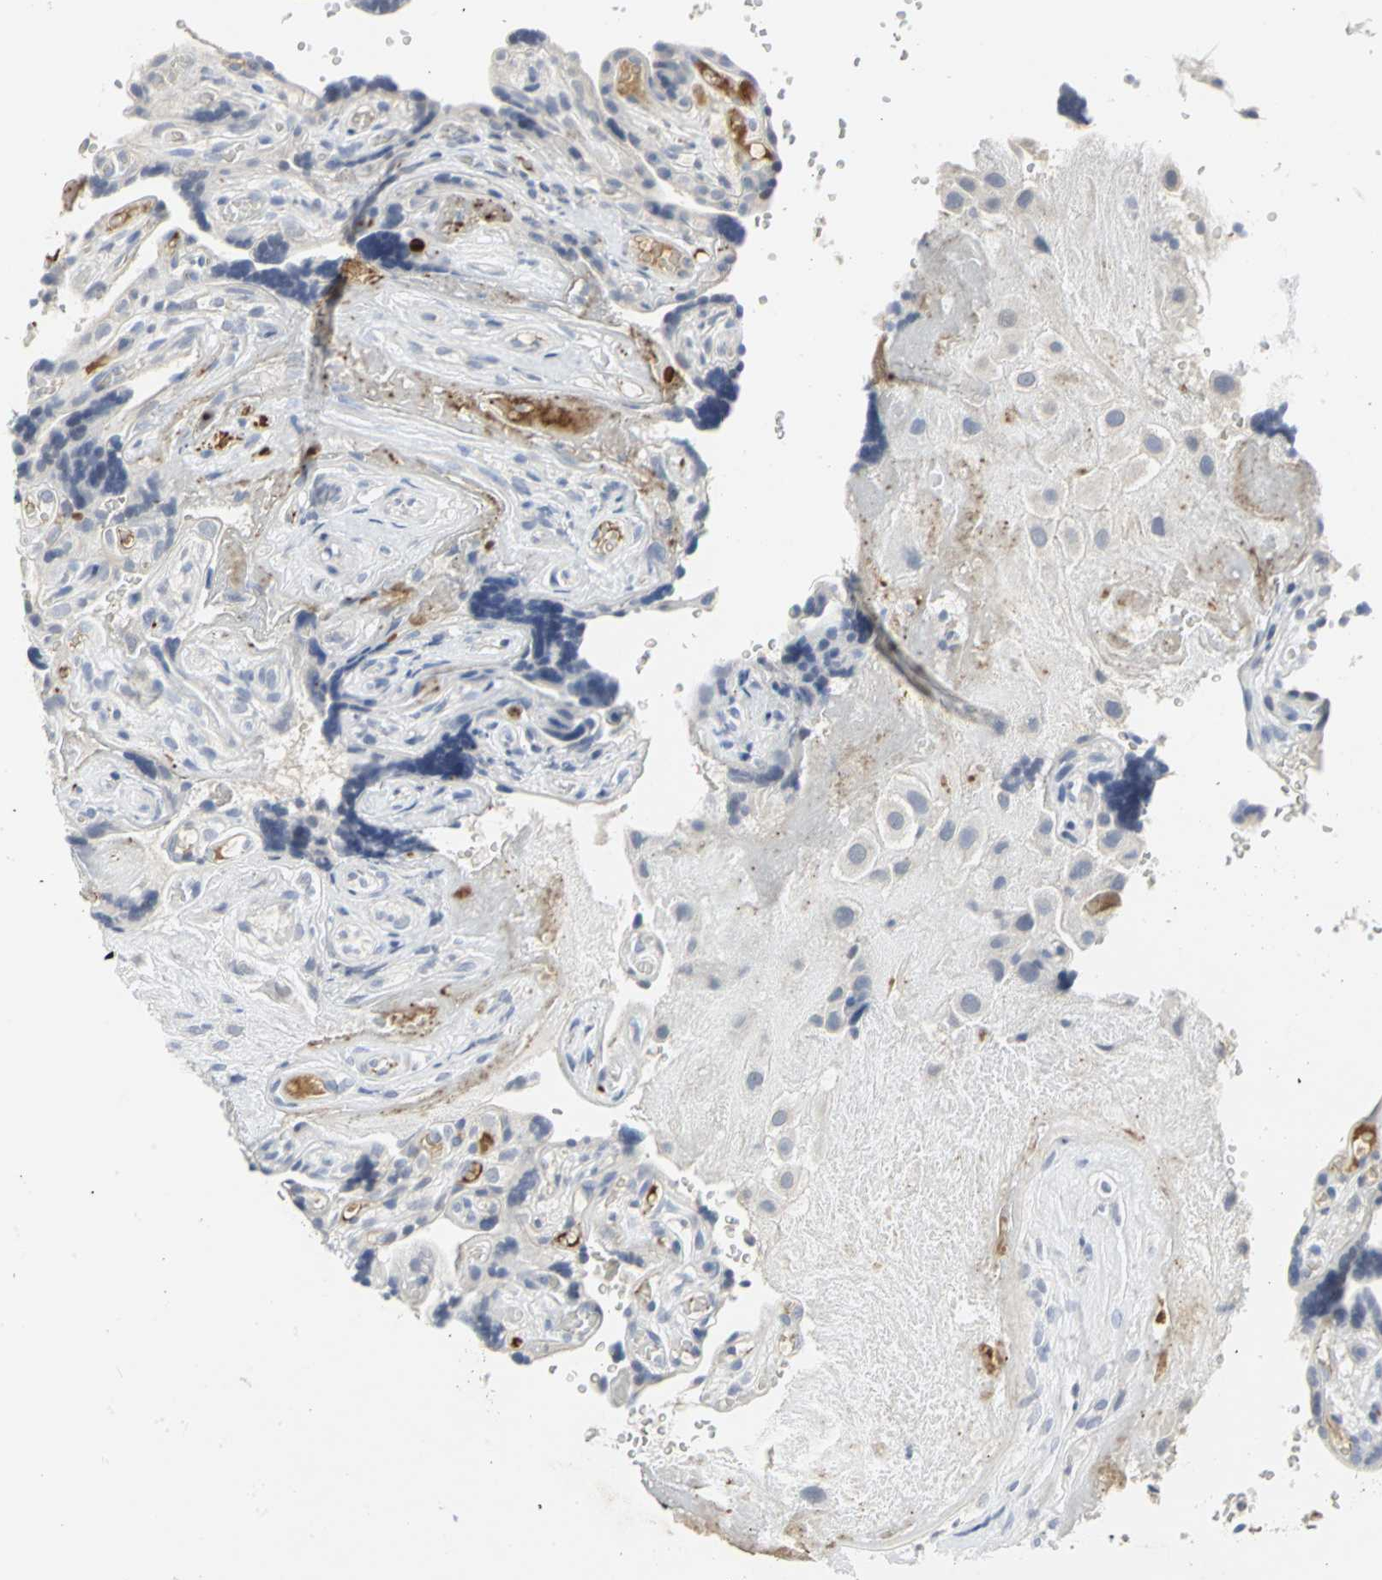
{"staining": {"intensity": "negative", "quantity": "none", "location": "none"}, "tissue": "placenta", "cell_type": "Decidual cells", "image_type": "normal", "snomed": [{"axis": "morphology", "description": "Normal tissue, NOS"}, {"axis": "topography", "description": "Placenta"}], "caption": "Decidual cells show no significant staining in benign placenta. (DAB (3,3'-diaminobenzidine) immunohistochemistry (IHC), high magnification).", "gene": "ZIC1", "patient": {"sex": "female", "age": 30}}